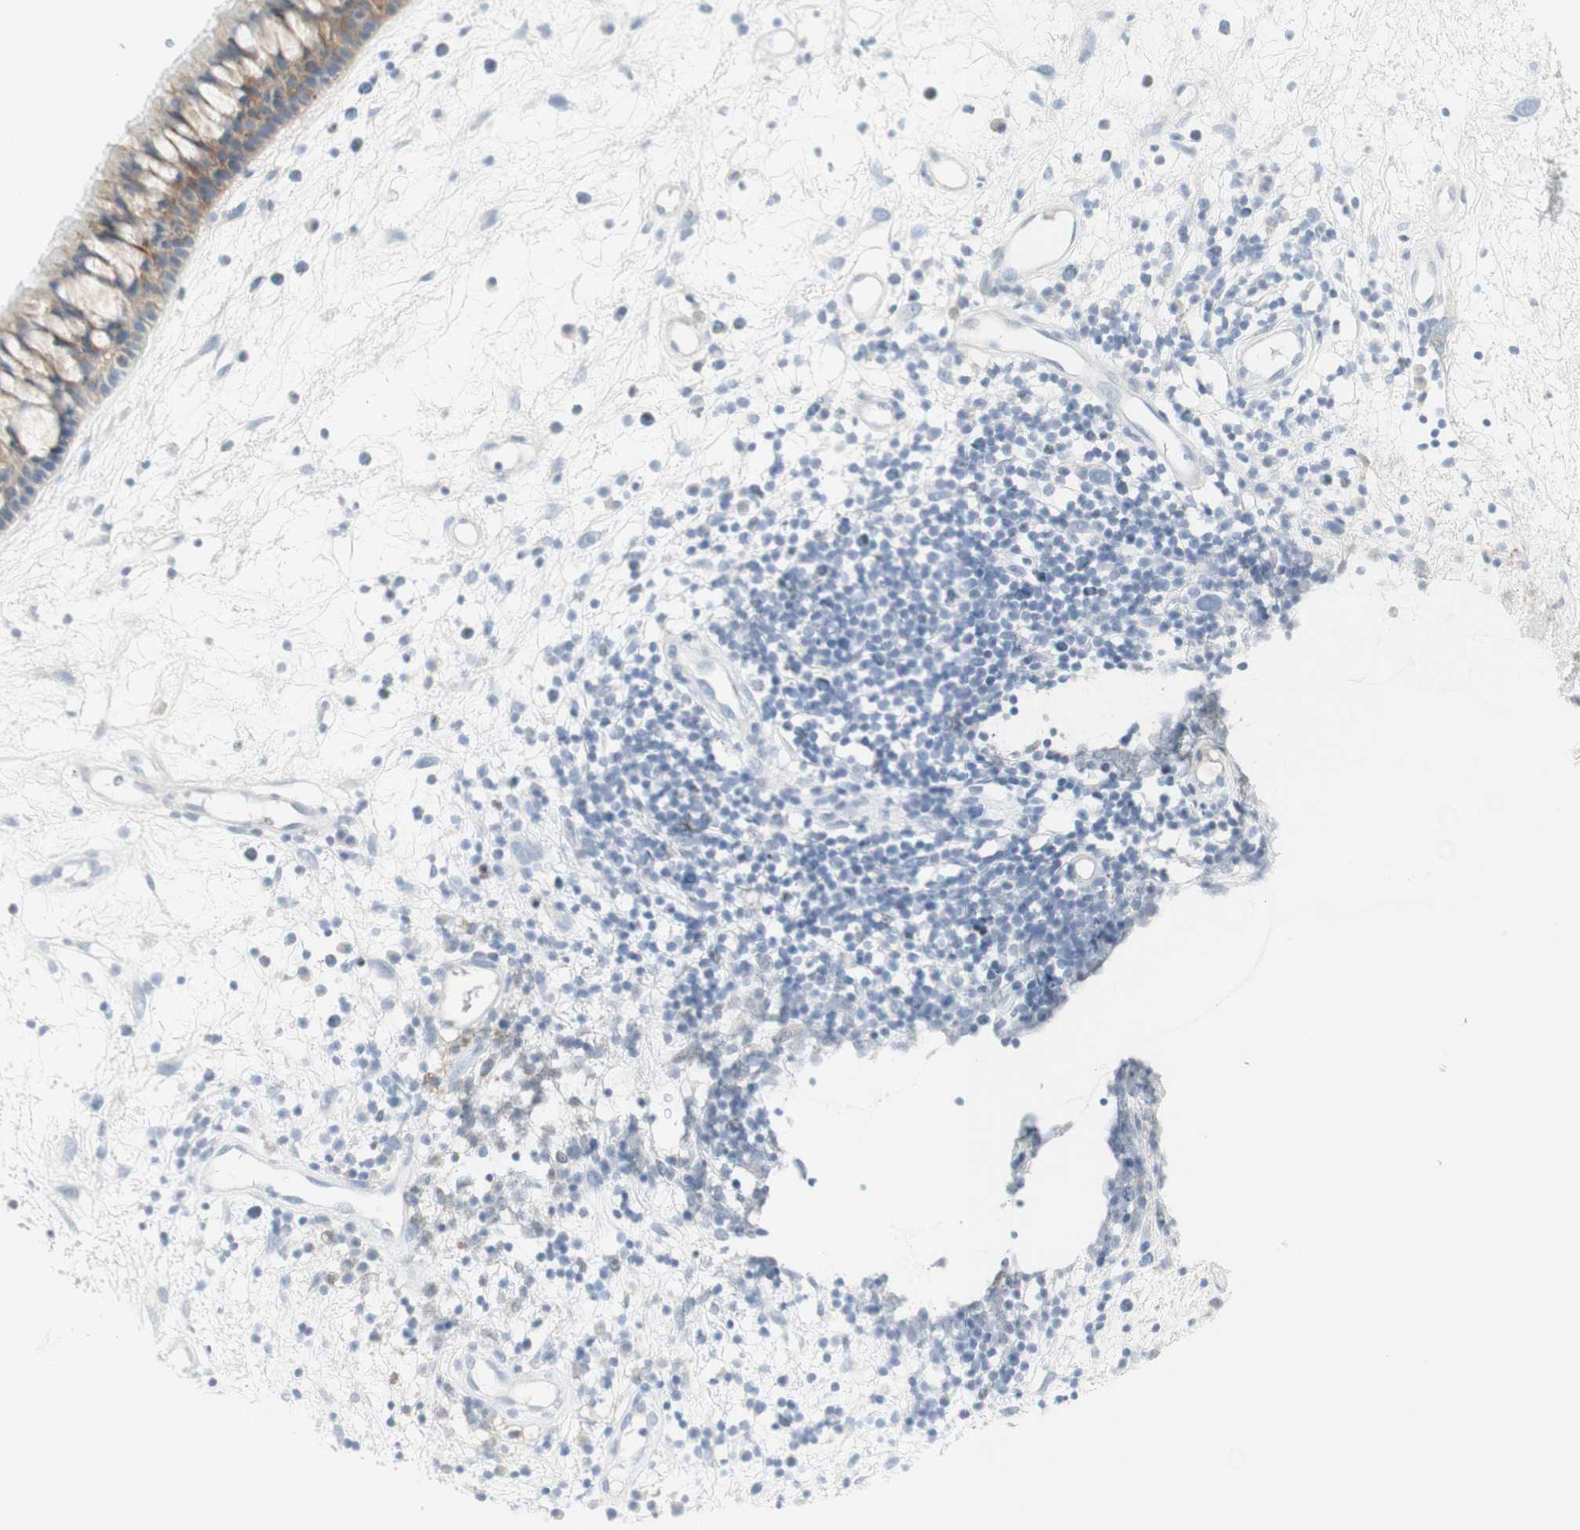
{"staining": {"intensity": "weak", "quantity": ">75%", "location": "cytoplasmic/membranous"}, "tissue": "nasopharynx", "cell_type": "Respiratory epithelial cells", "image_type": "normal", "snomed": [{"axis": "morphology", "description": "Normal tissue, NOS"}, {"axis": "morphology", "description": "Inflammation, NOS"}, {"axis": "topography", "description": "Nasopharynx"}], "caption": "Weak cytoplasmic/membranous expression for a protein is appreciated in approximately >75% of respiratory epithelial cells of normal nasopharynx using immunohistochemistry (IHC).", "gene": "MDK", "patient": {"sex": "male", "age": 48}}